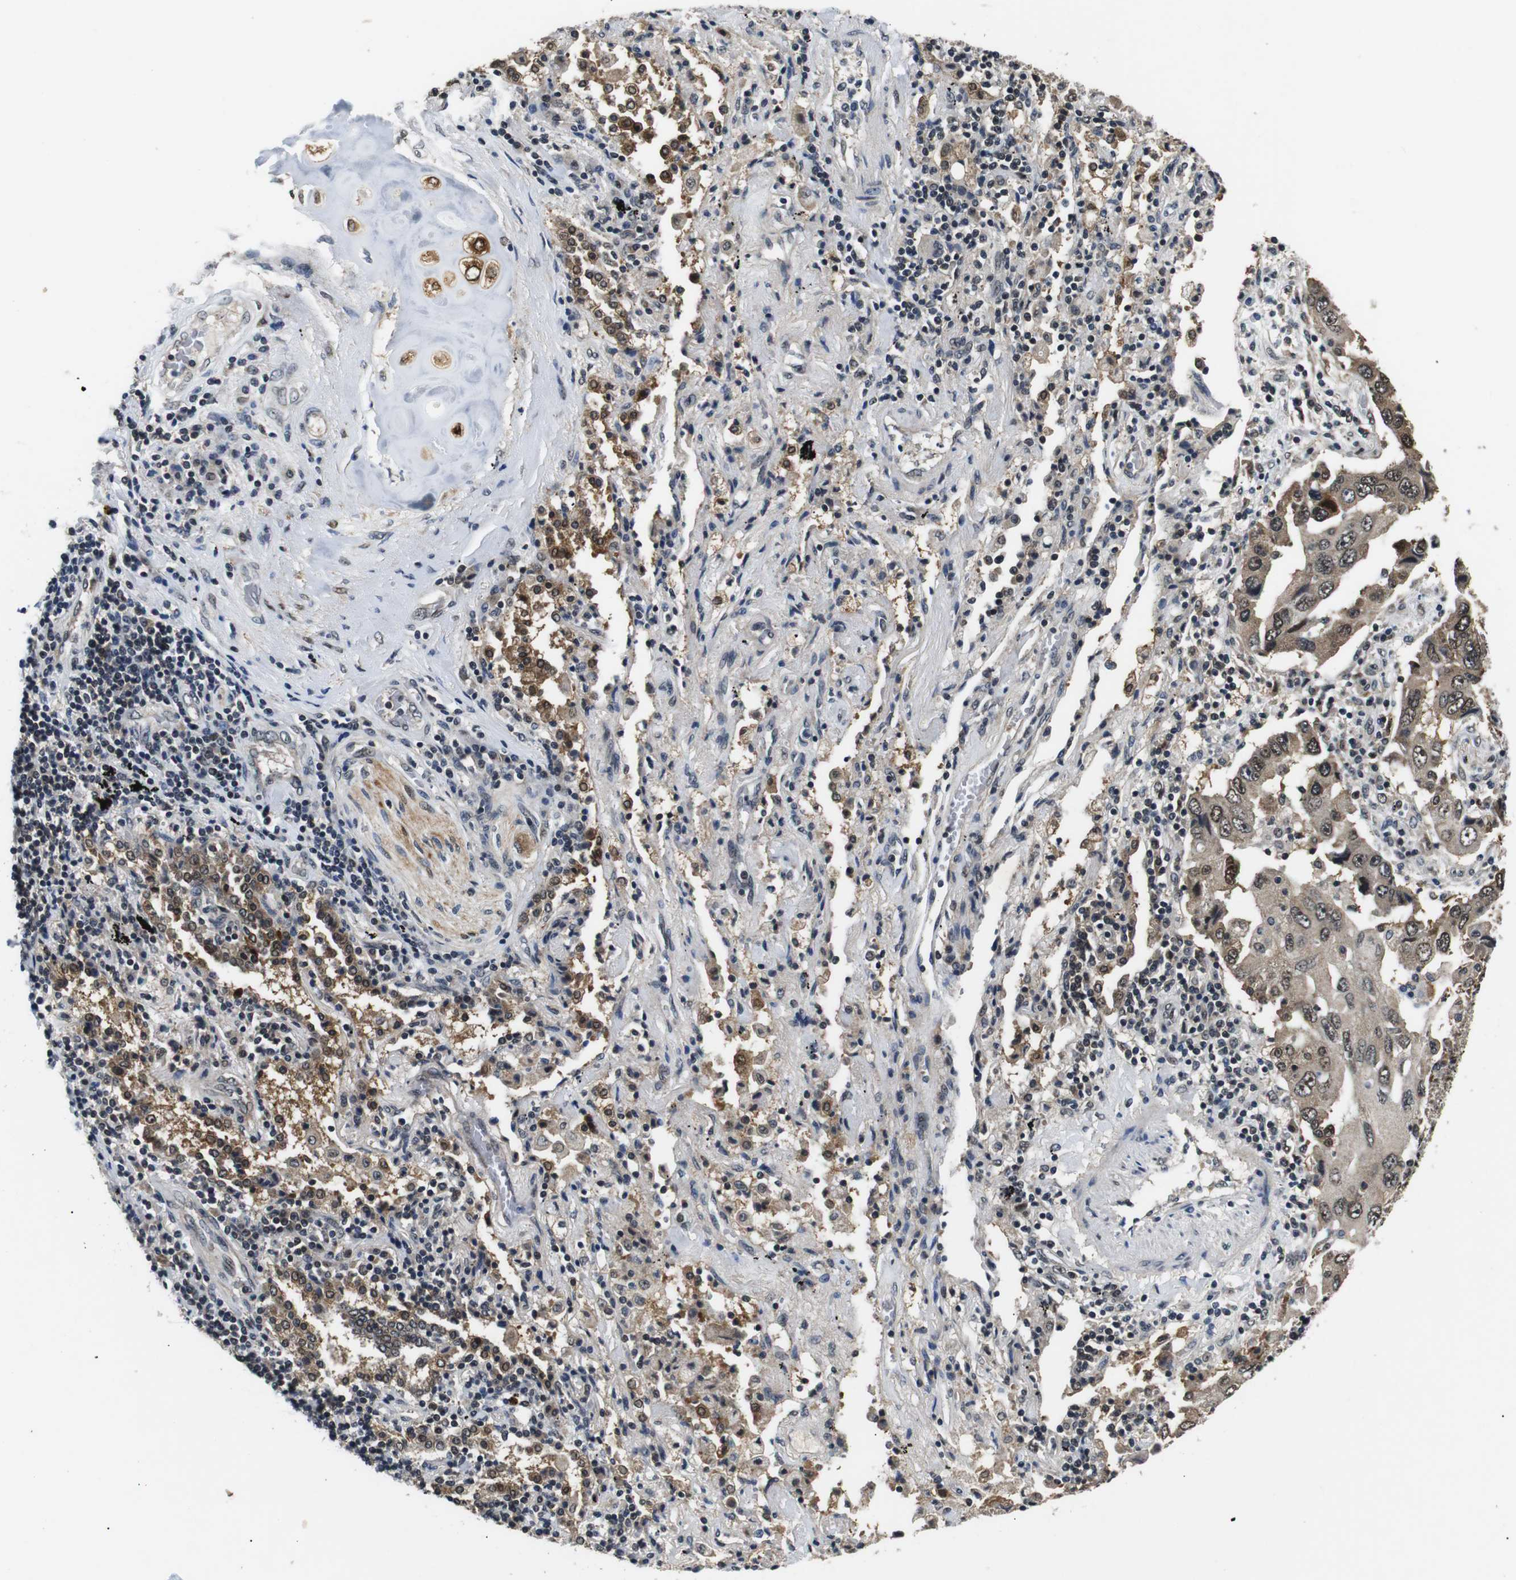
{"staining": {"intensity": "moderate", "quantity": ">75%", "location": "cytoplasmic/membranous,nuclear"}, "tissue": "lung cancer", "cell_type": "Tumor cells", "image_type": "cancer", "snomed": [{"axis": "morphology", "description": "Adenocarcinoma, NOS"}, {"axis": "topography", "description": "Lung"}], "caption": "This is a micrograph of IHC staining of lung cancer (adenocarcinoma), which shows moderate expression in the cytoplasmic/membranous and nuclear of tumor cells.", "gene": "SKP1", "patient": {"sex": "female", "age": 65}}